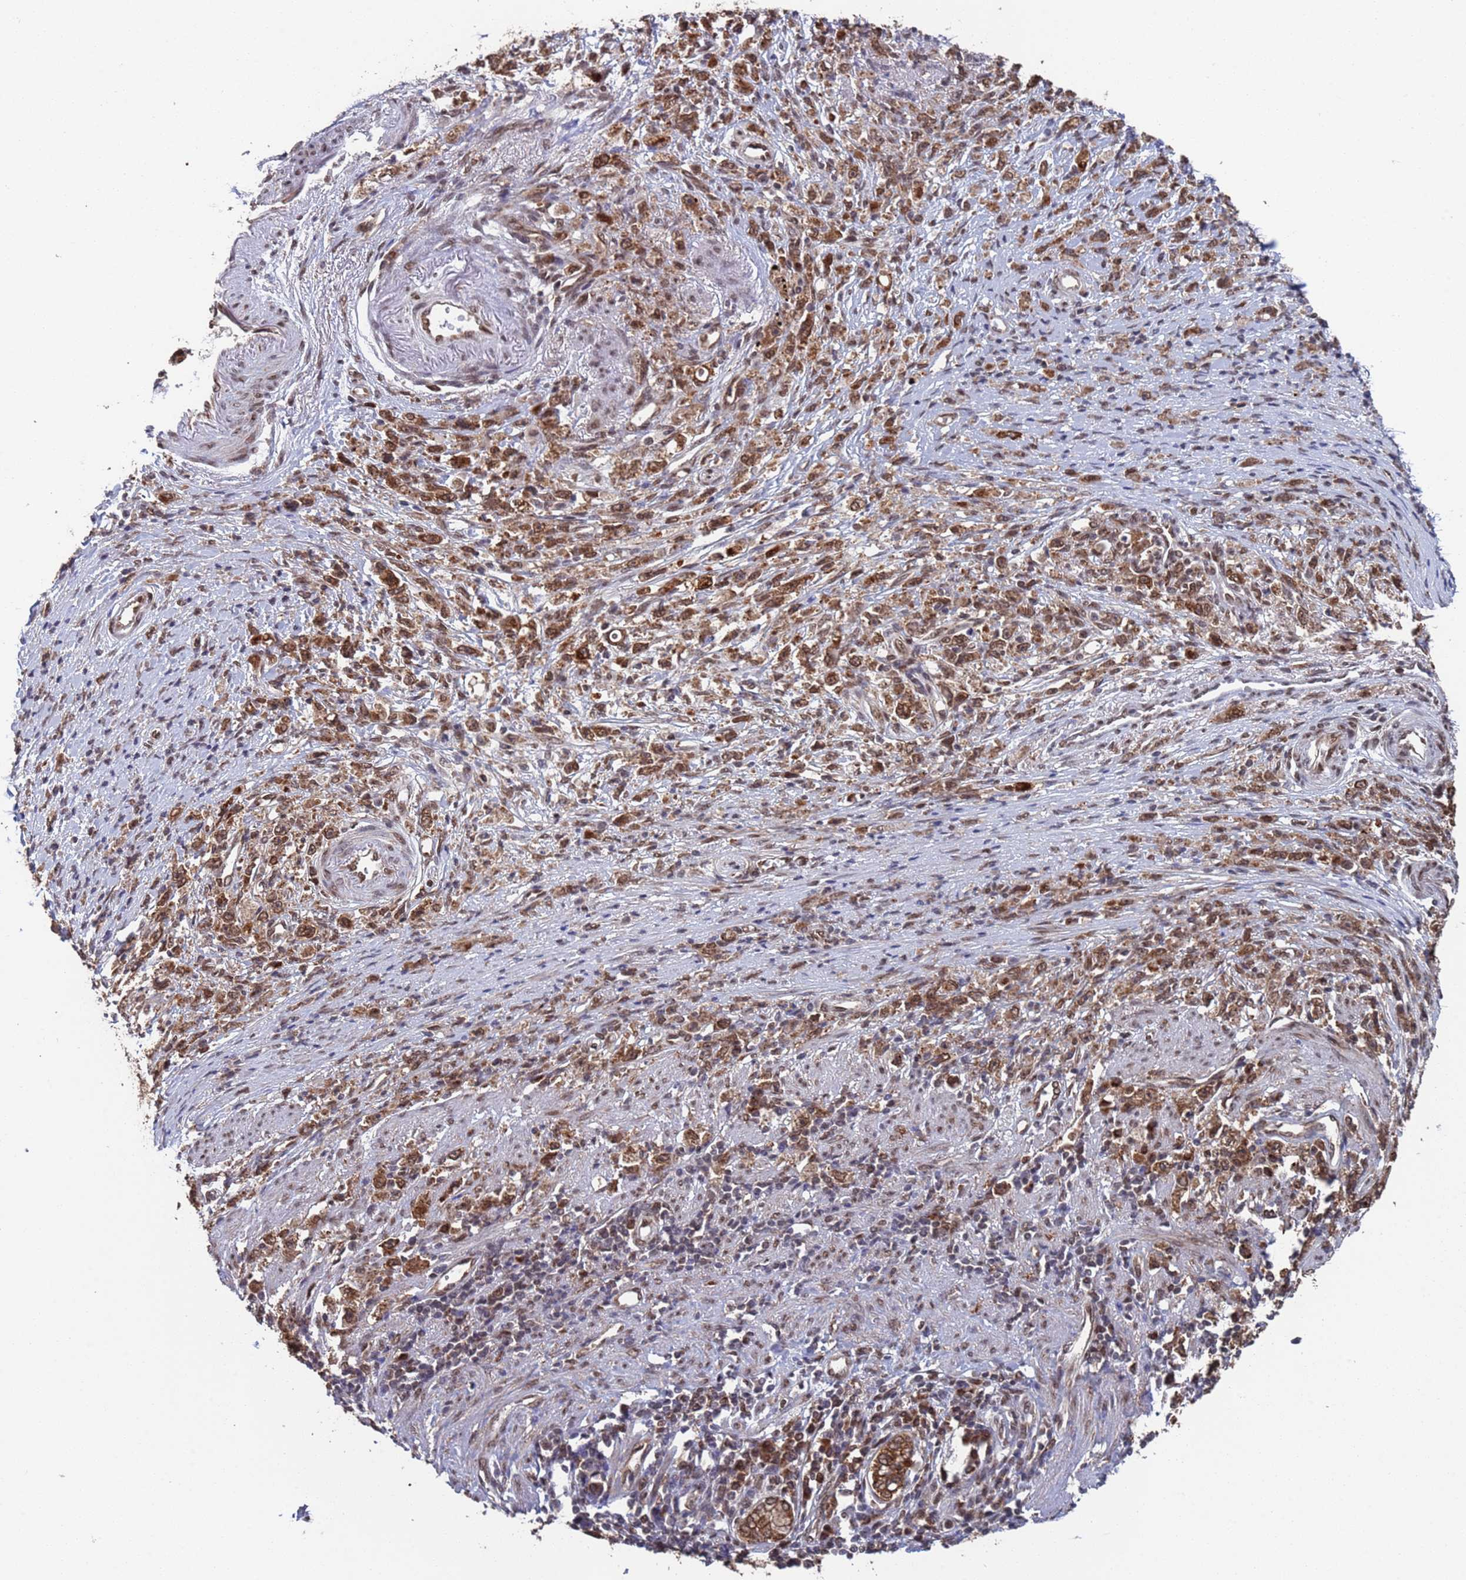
{"staining": {"intensity": "moderate", "quantity": ">75%", "location": "cytoplasmic/membranous"}, "tissue": "stomach cancer", "cell_type": "Tumor cells", "image_type": "cancer", "snomed": [{"axis": "morphology", "description": "Adenocarcinoma, NOS"}, {"axis": "topography", "description": "Stomach"}], "caption": "Approximately >75% of tumor cells in human adenocarcinoma (stomach) reveal moderate cytoplasmic/membranous protein expression as visualized by brown immunohistochemical staining.", "gene": "FUBP3", "patient": {"sex": "female", "age": 59}}